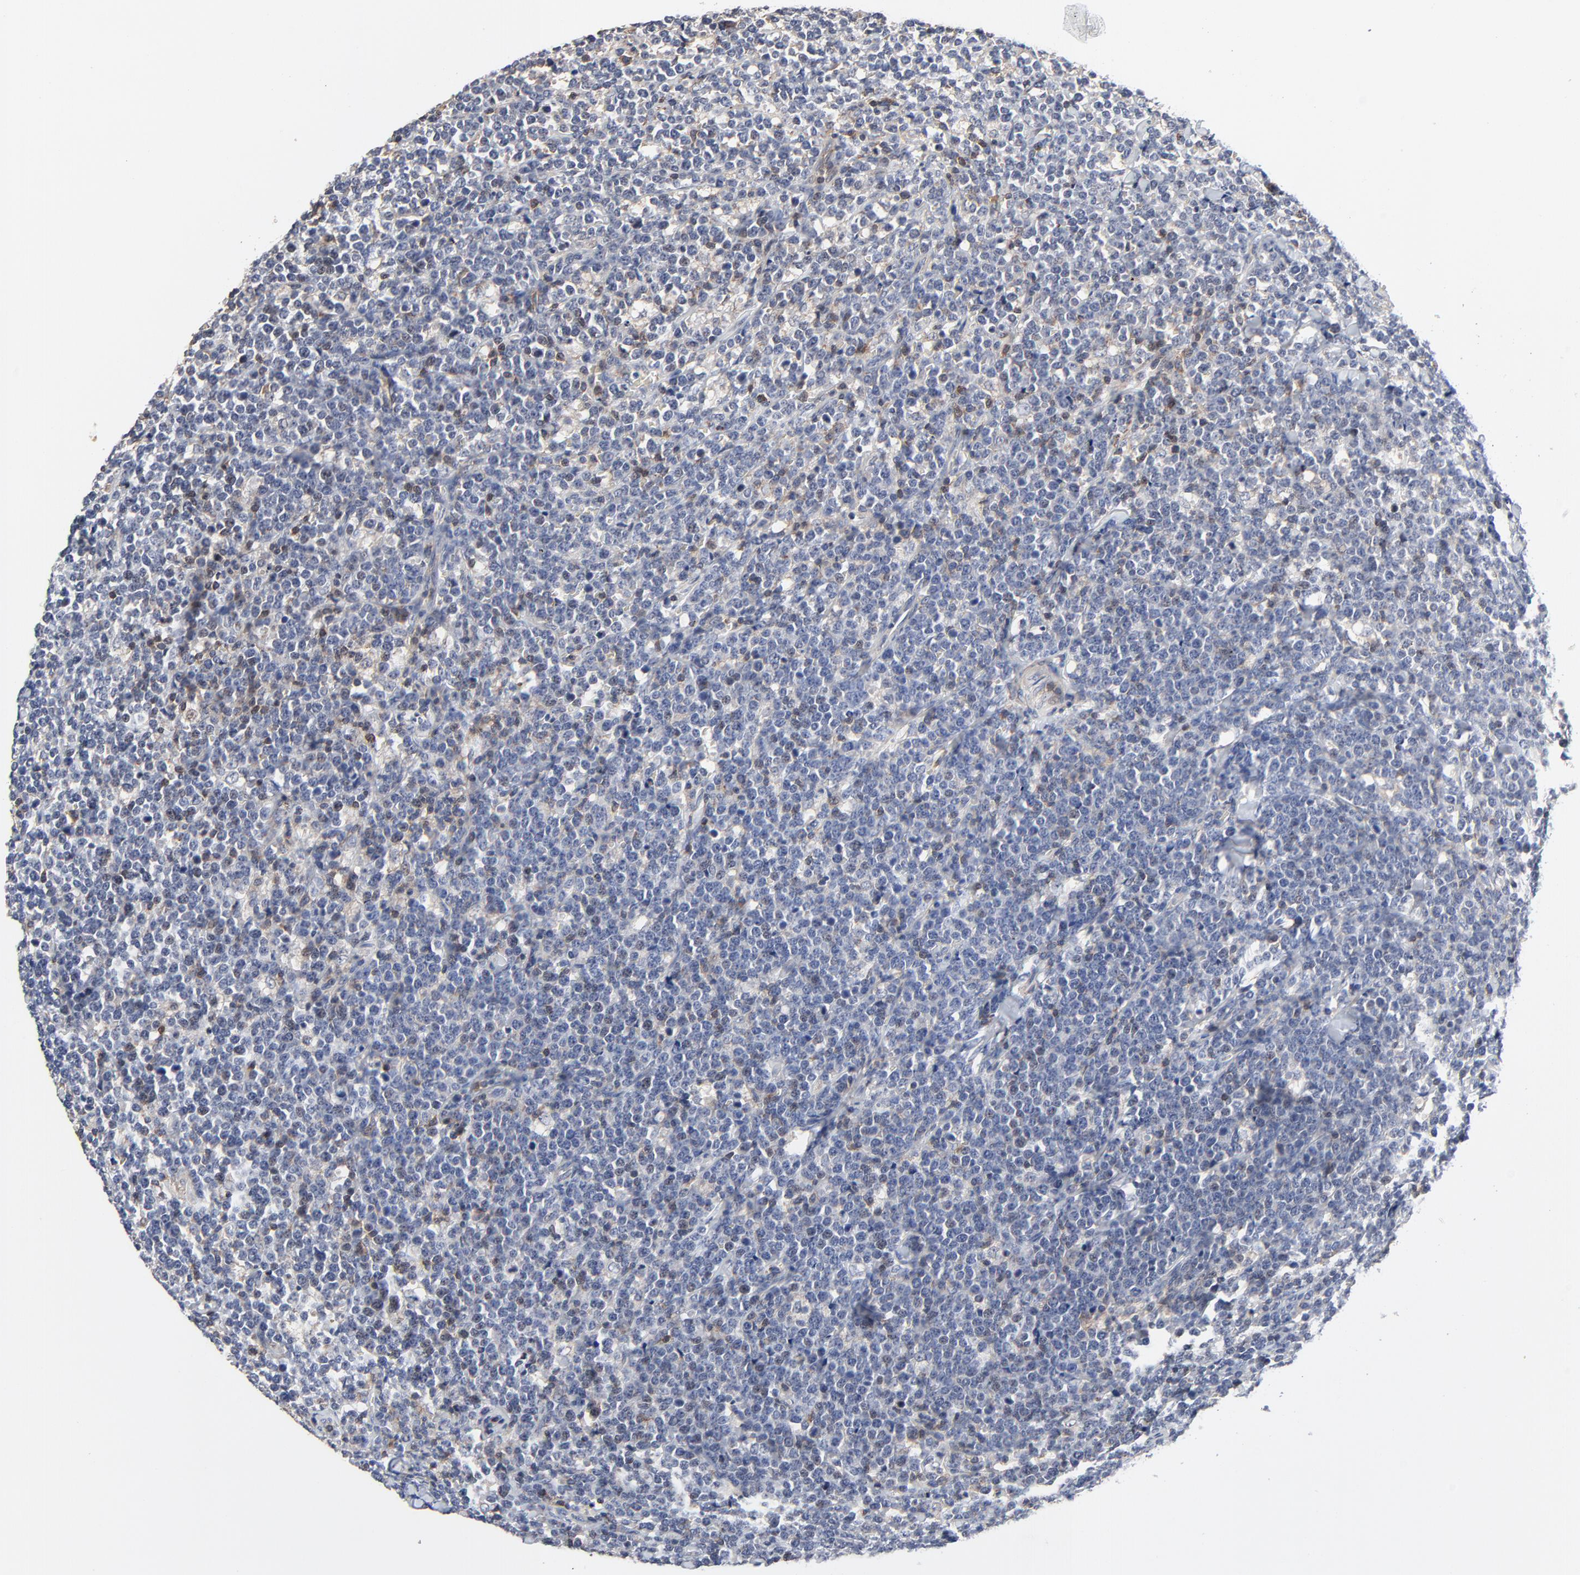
{"staining": {"intensity": "weak", "quantity": "25%-75%", "location": "cytoplasmic/membranous"}, "tissue": "lymphoma", "cell_type": "Tumor cells", "image_type": "cancer", "snomed": [{"axis": "morphology", "description": "Malignant lymphoma, non-Hodgkin's type, High grade"}, {"axis": "topography", "description": "Small intestine"}, {"axis": "topography", "description": "Colon"}], "caption": "Protein staining demonstrates weak cytoplasmic/membranous positivity in approximately 25%-75% of tumor cells in lymphoma.", "gene": "SKAP1", "patient": {"sex": "male", "age": 8}}